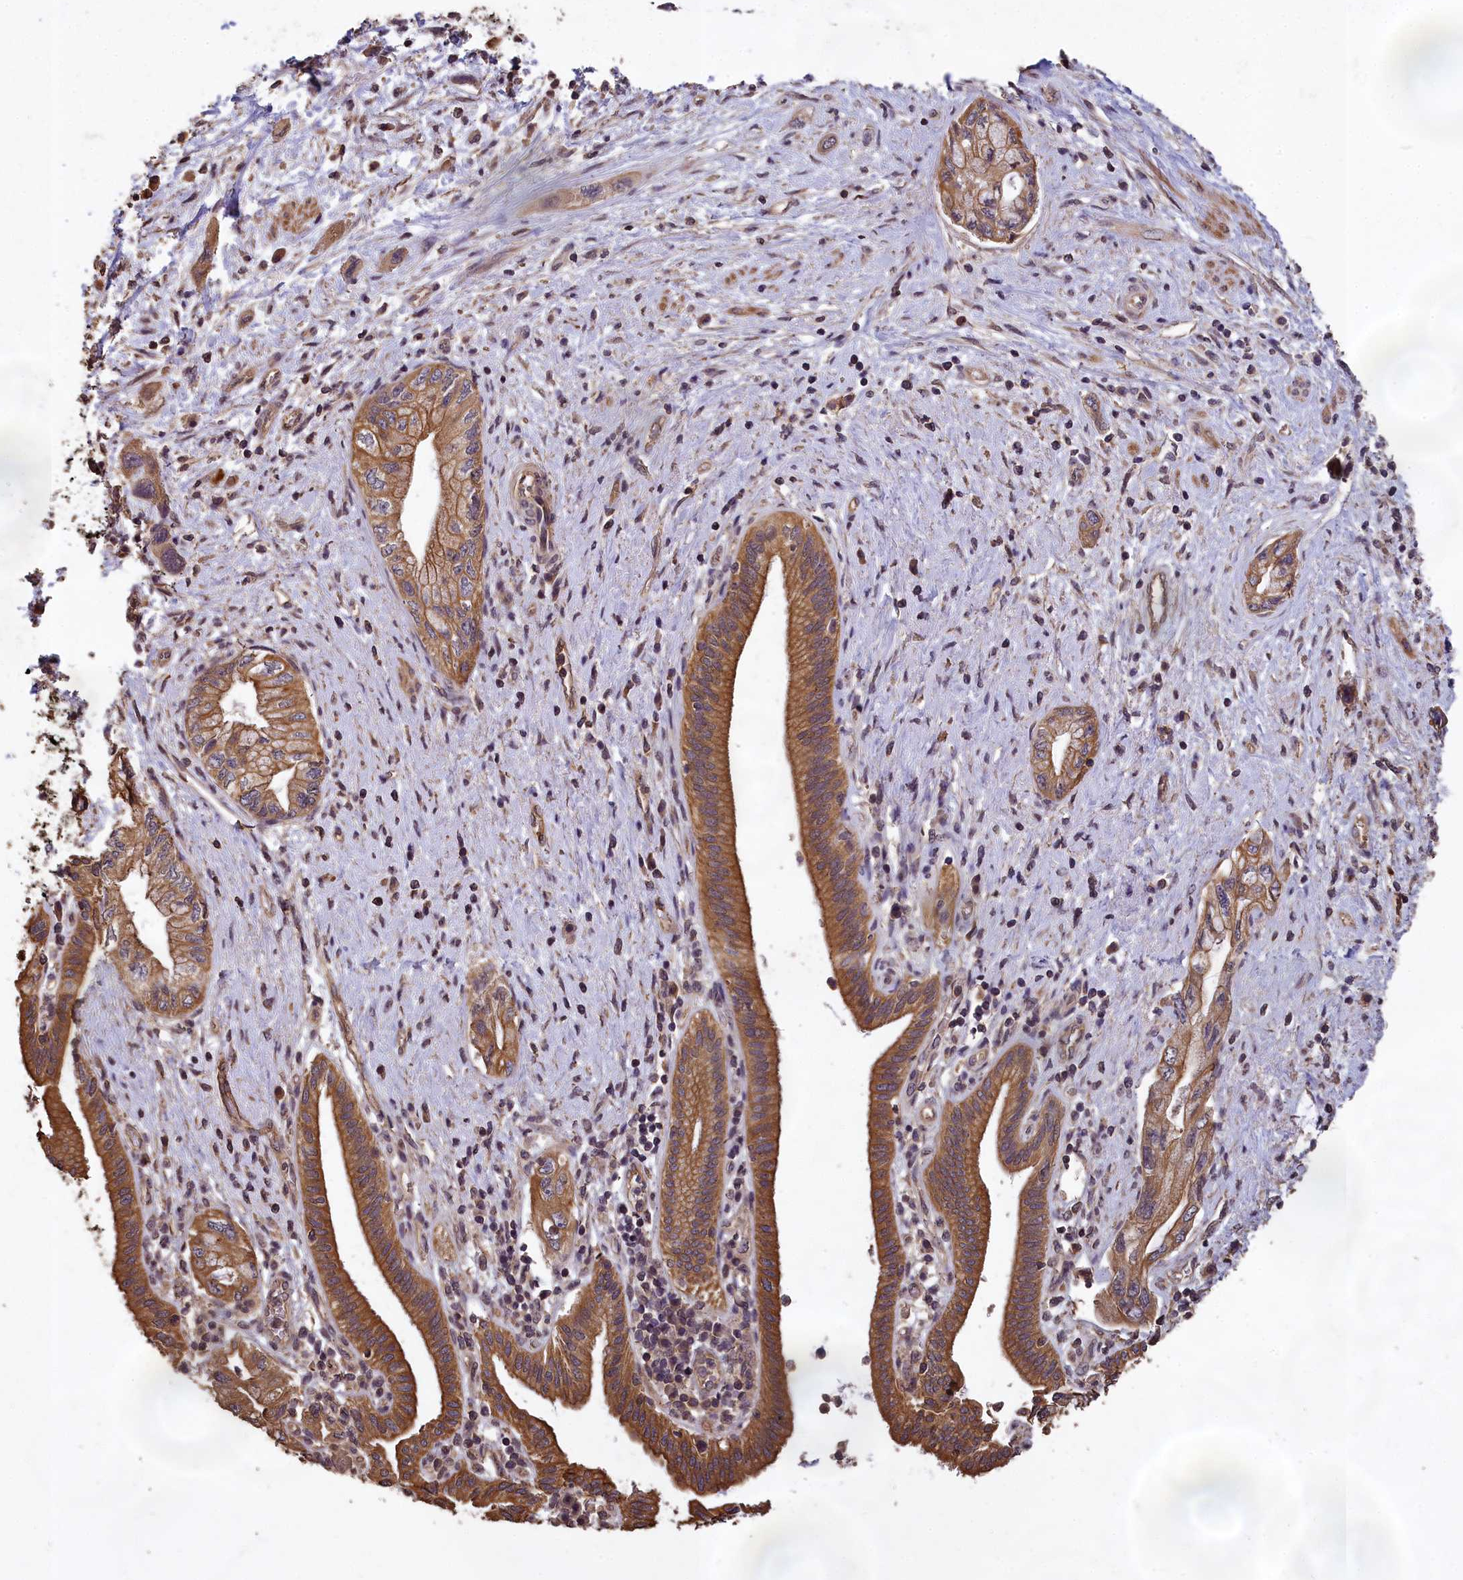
{"staining": {"intensity": "moderate", "quantity": ">75%", "location": "cytoplasmic/membranous"}, "tissue": "pancreatic cancer", "cell_type": "Tumor cells", "image_type": "cancer", "snomed": [{"axis": "morphology", "description": "Adenocarcinoma, NOS"}, {"axis": "topography", "description": "Pancreas"}], "caption": "Protein positivity by immunohistochemistry shows moderate cytoplasmic/membranous positivity in about >75% of tumor cells in pancreatic cancer. (DAB IHC, brown staining for protein, blue staining for nuclei).", "gene": "CHD9", "patient": {"sex": "female", "age": 73}}